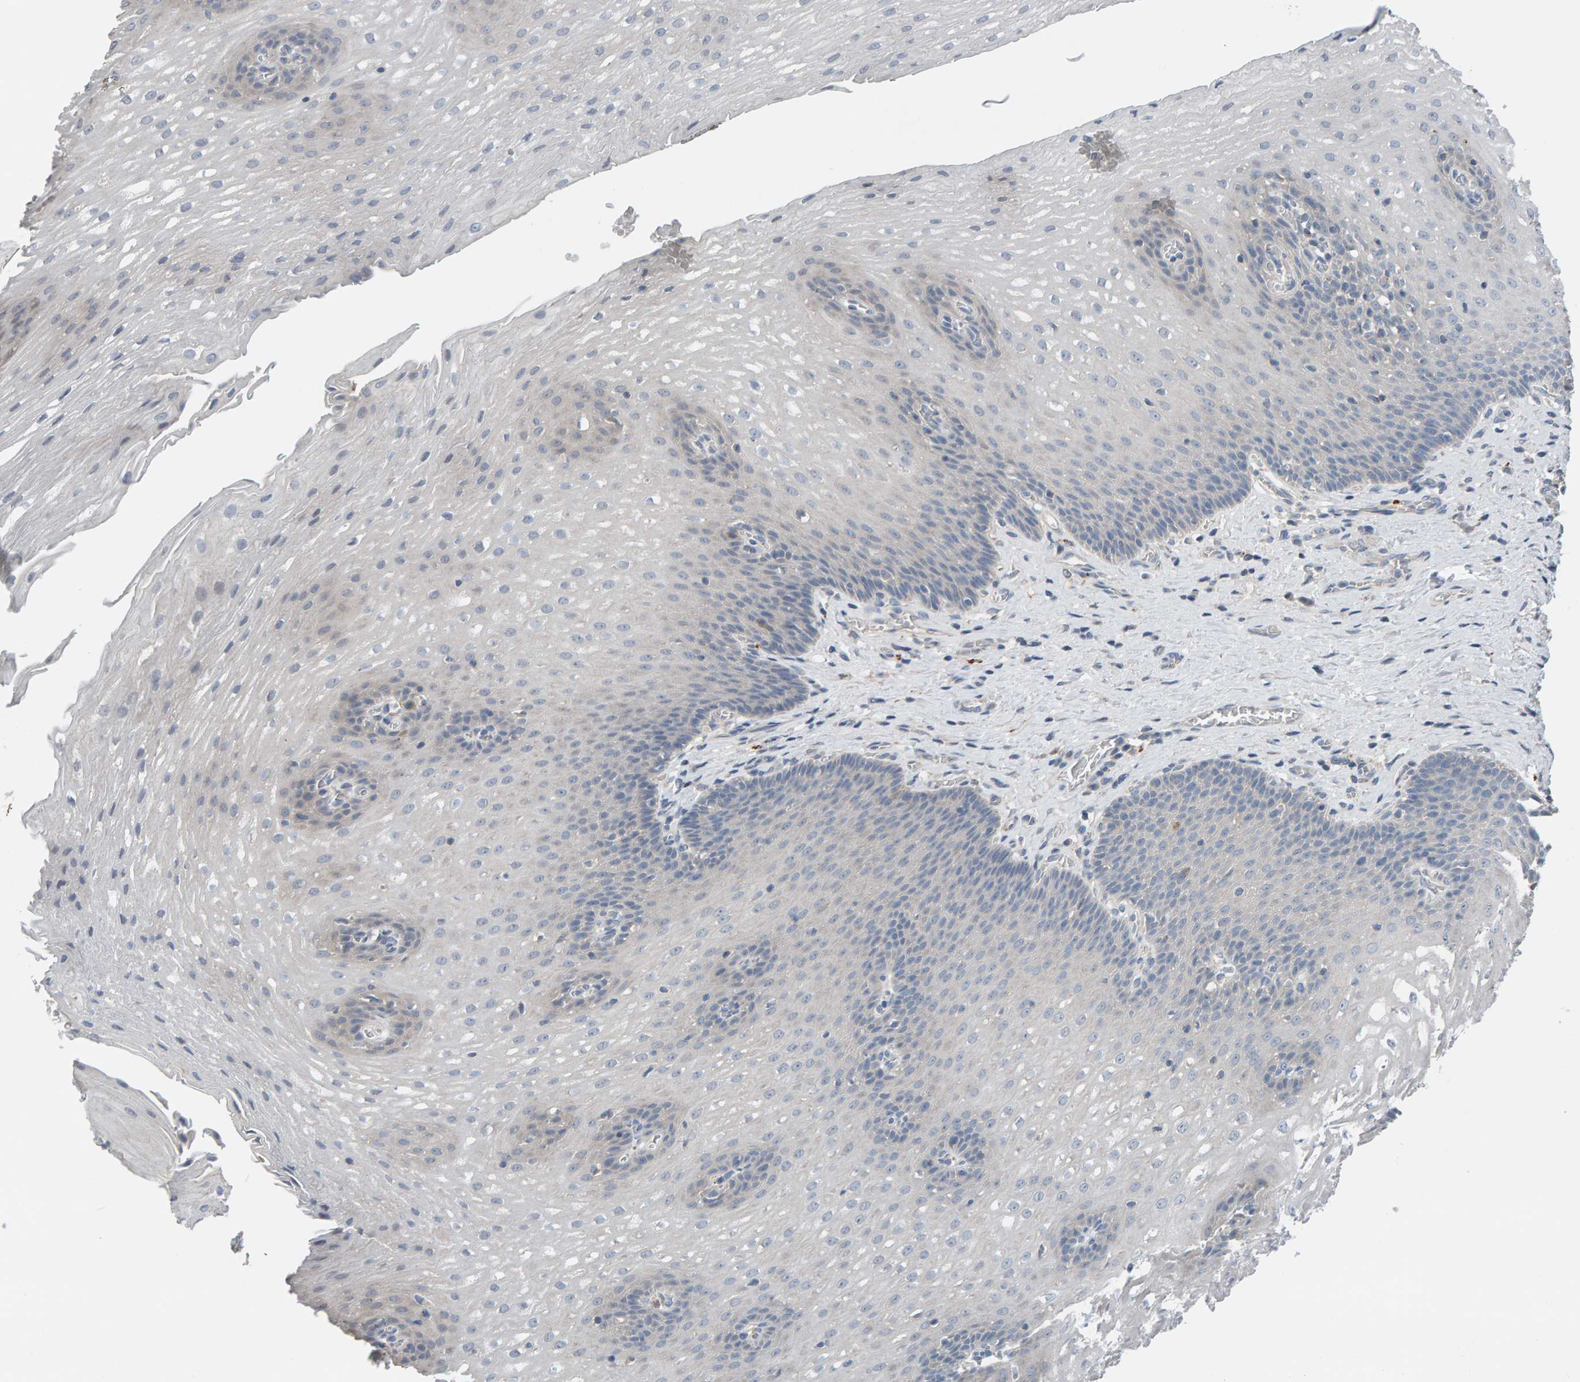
{"staining": {"intensity": "weak", "quantity": "<25%", "location": "cytoplasmic/membranous"}, "tissue": "esophagus", "cell_type": "Squamous epithelial cells", "image_type": "normal", "snomed": [{"axis": "morphology", "description": "Normal tissue, NOS"}, {"axis": "topography", "description": "Esophagus"}], "caption": "Squamous epithelial cells show no significant protein expression in normal esophagus.", "gene": "IPPK", "patient": {"sex": "male", "age": 48}}